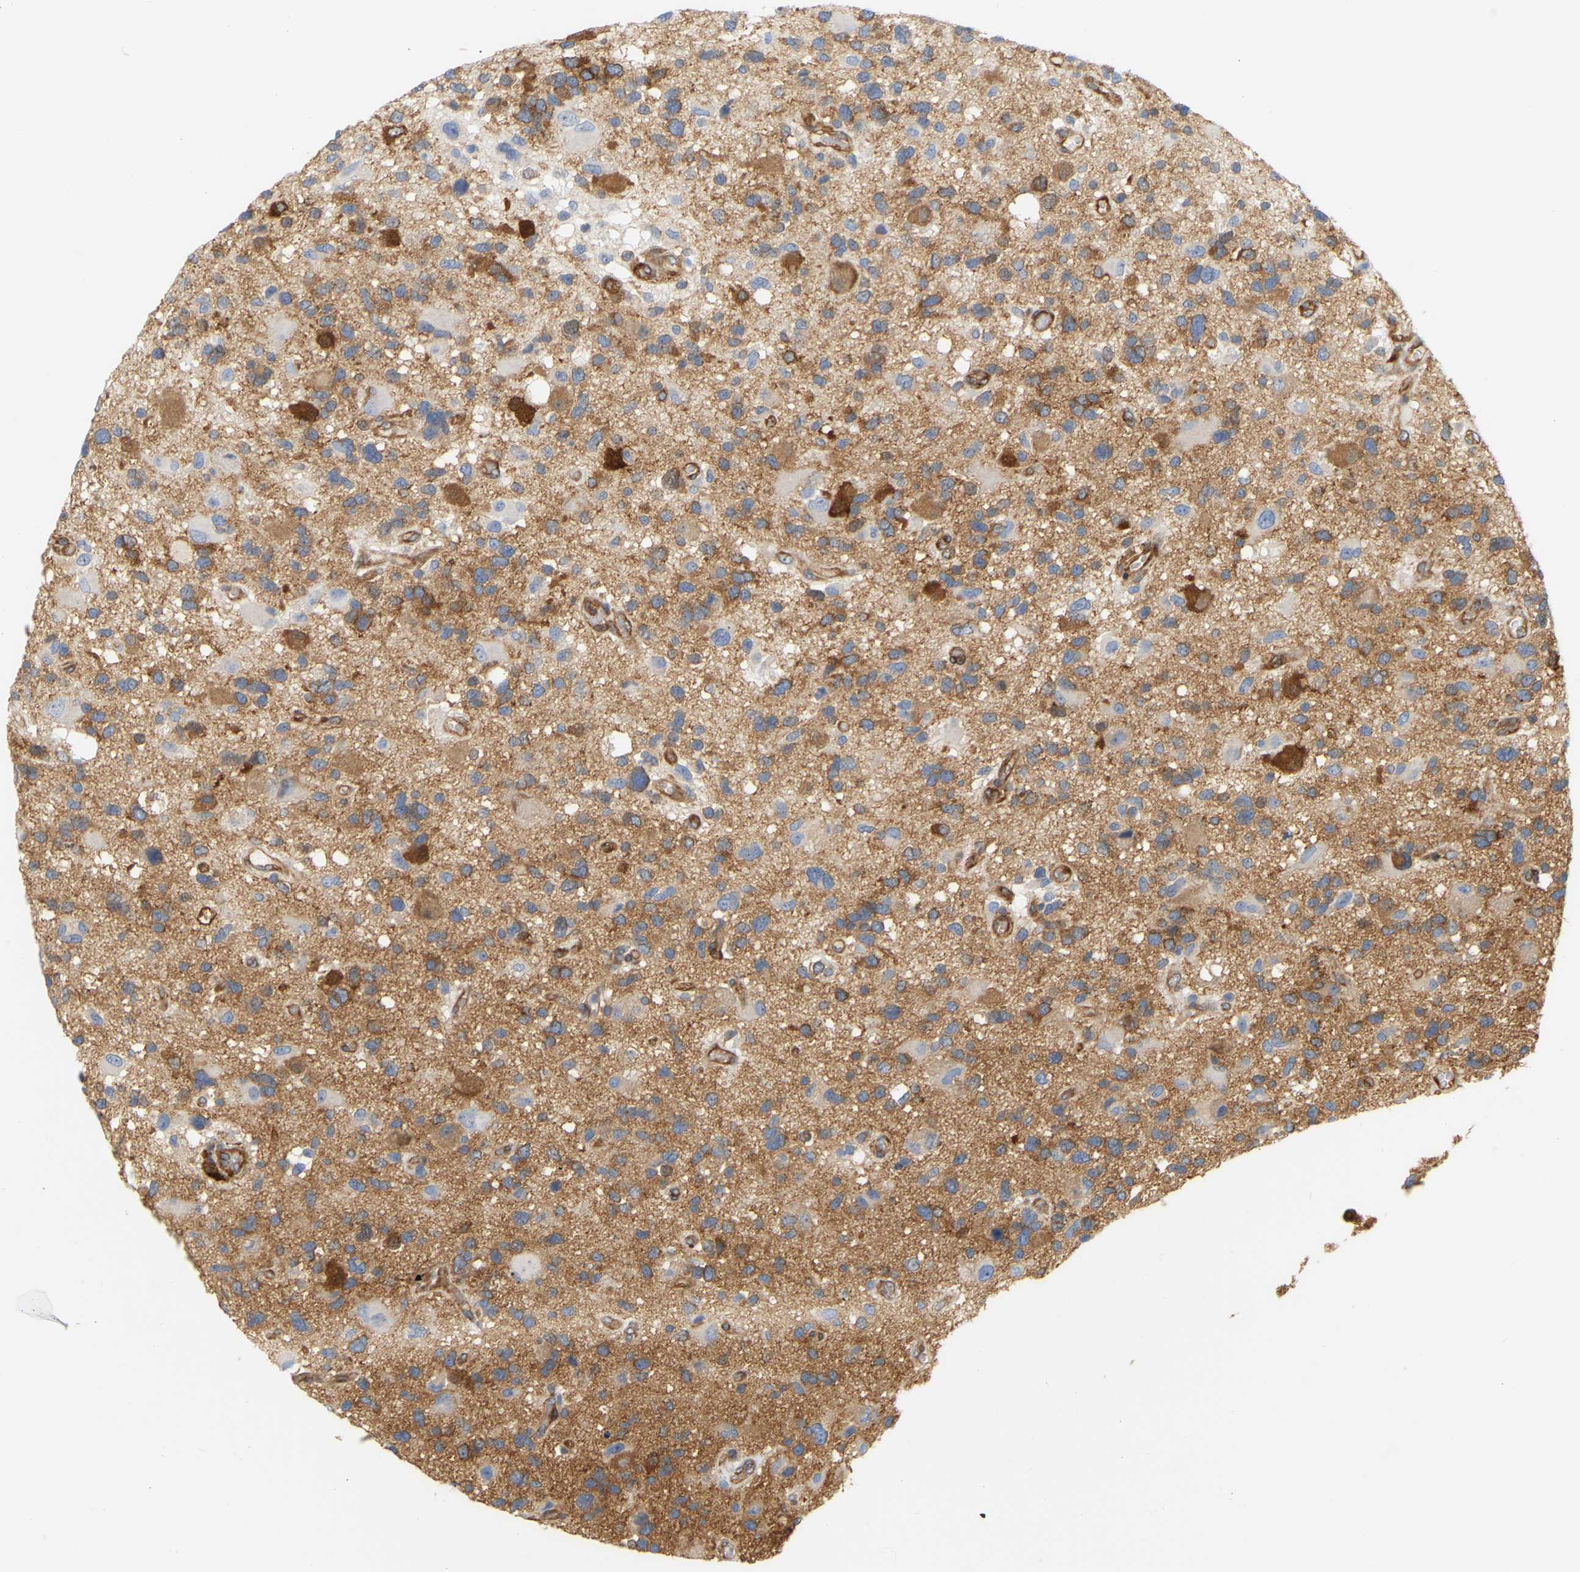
{"staining": {"intensity": "moderate", "quantity": ">75%", "location": "cytoplasmic/membranous"}, "tissue": "glioma", "cell_type": "Tumor cells", "image_type": "cancer", "snomed": [{"axis": "morphology", "description": "Glioma, malignant, High grade"}, {"axis": "topography", "description": "Brain"}], "caption": "This histopathology image demonstrates IHC staining of malignant glioma (high-grade), with medium moderate cytoplasmic/membranous positivity in approximately >75% of tumor cells.", "gene": "RAPH1", "patient": {"sex": "male", "age": 33}}